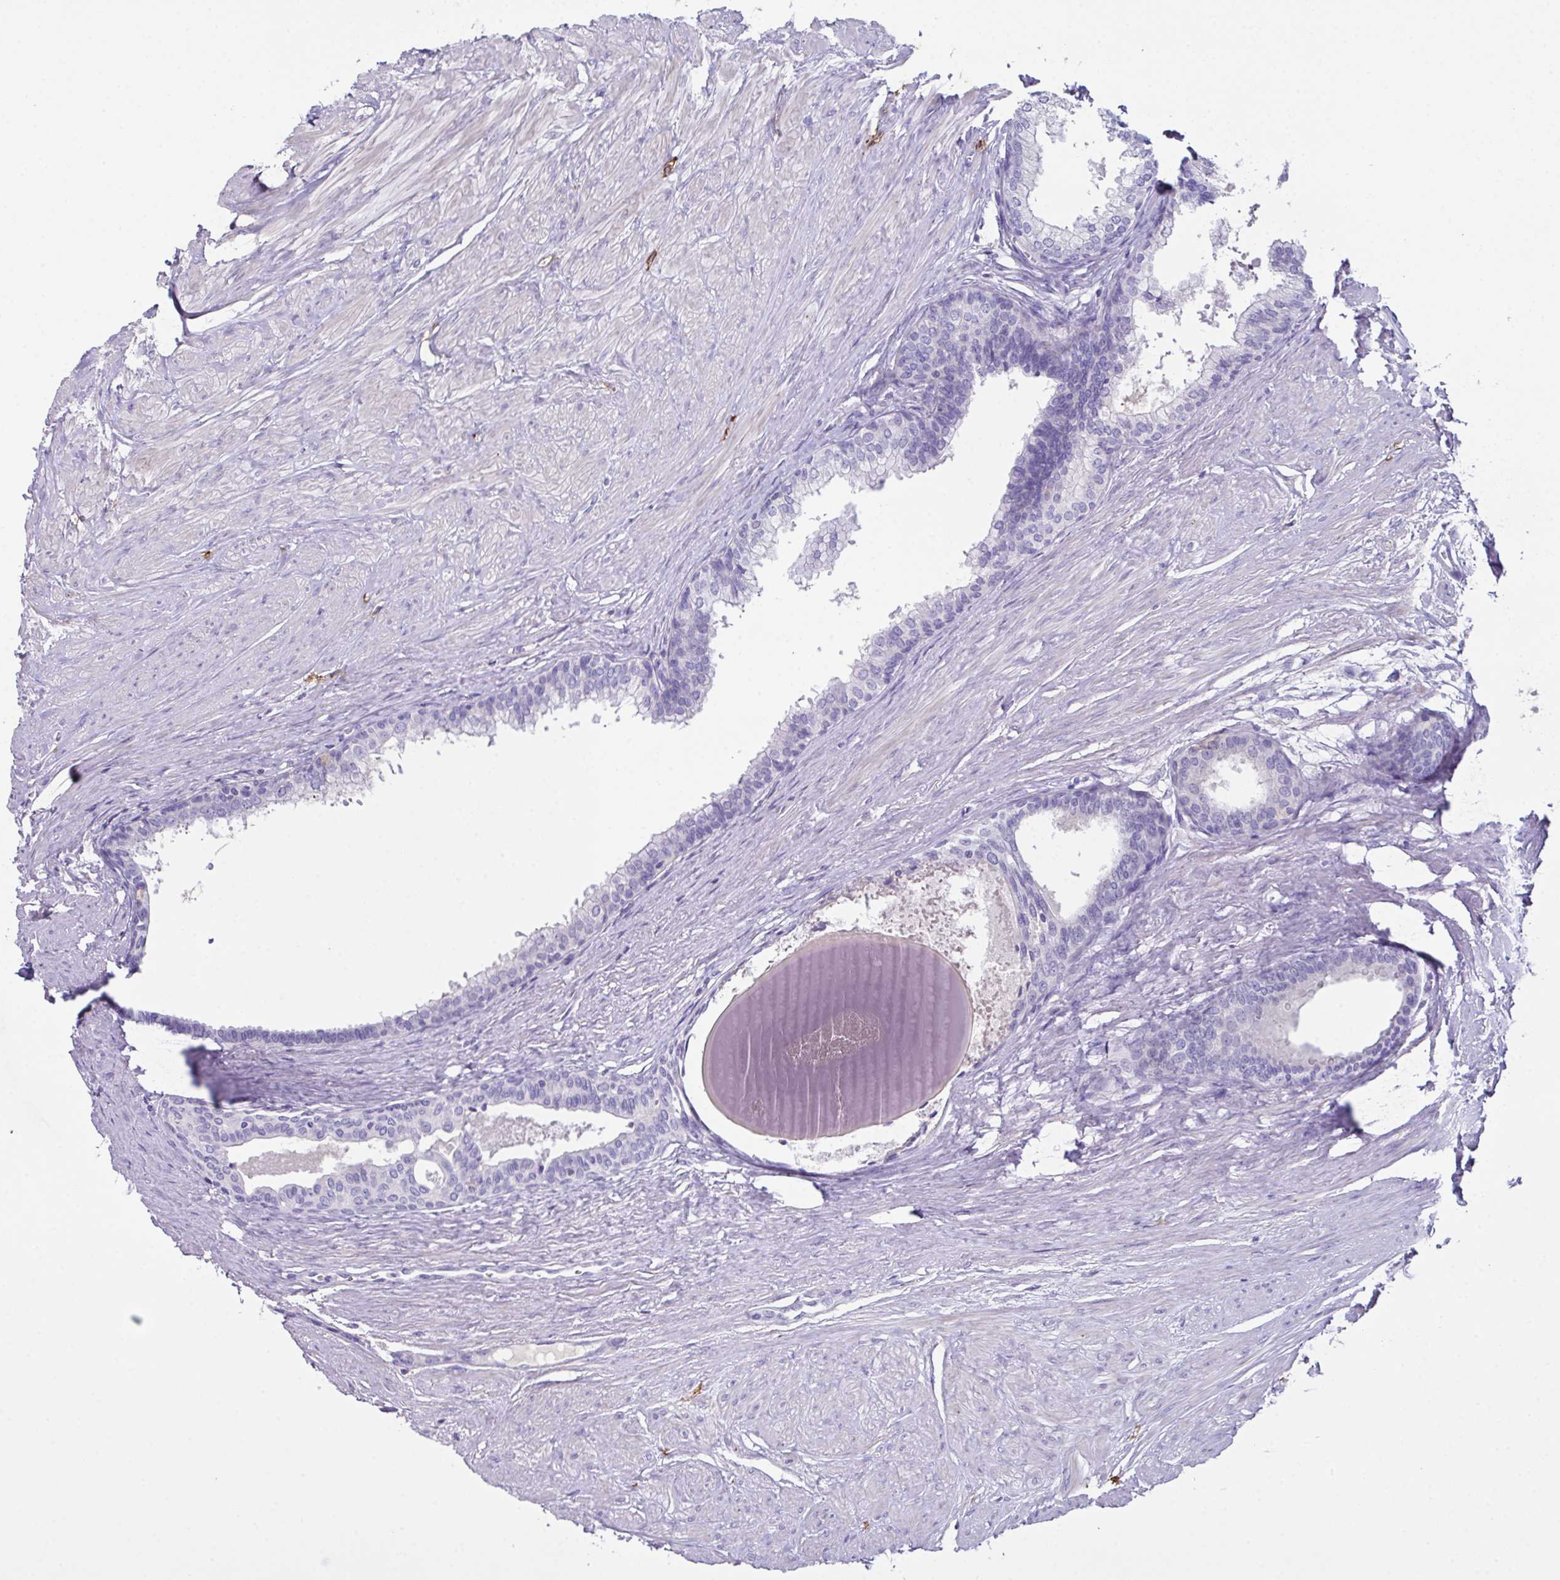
{"staining": {"intensity": "negative", "quantity": "none", "location": "none"}, "tissue": "prostate", "cell_type": "Glandular cells", "image_type": "normal", "snomed": [{"axis": "morphology", "description": "Normal tissue, NOS"}, {"axis": "topography", "description": "Prostate"}, {"axis": "topography", "description": "Peripheral nerve tissue"}], "caption": "Immunohistochemistry image of unremarkable prostate: prostate stained with DAB exhibits no significant protein positivity in glandular cells.", "gene": "MARCO", "patient": {"sex": "male", "age": 55}}